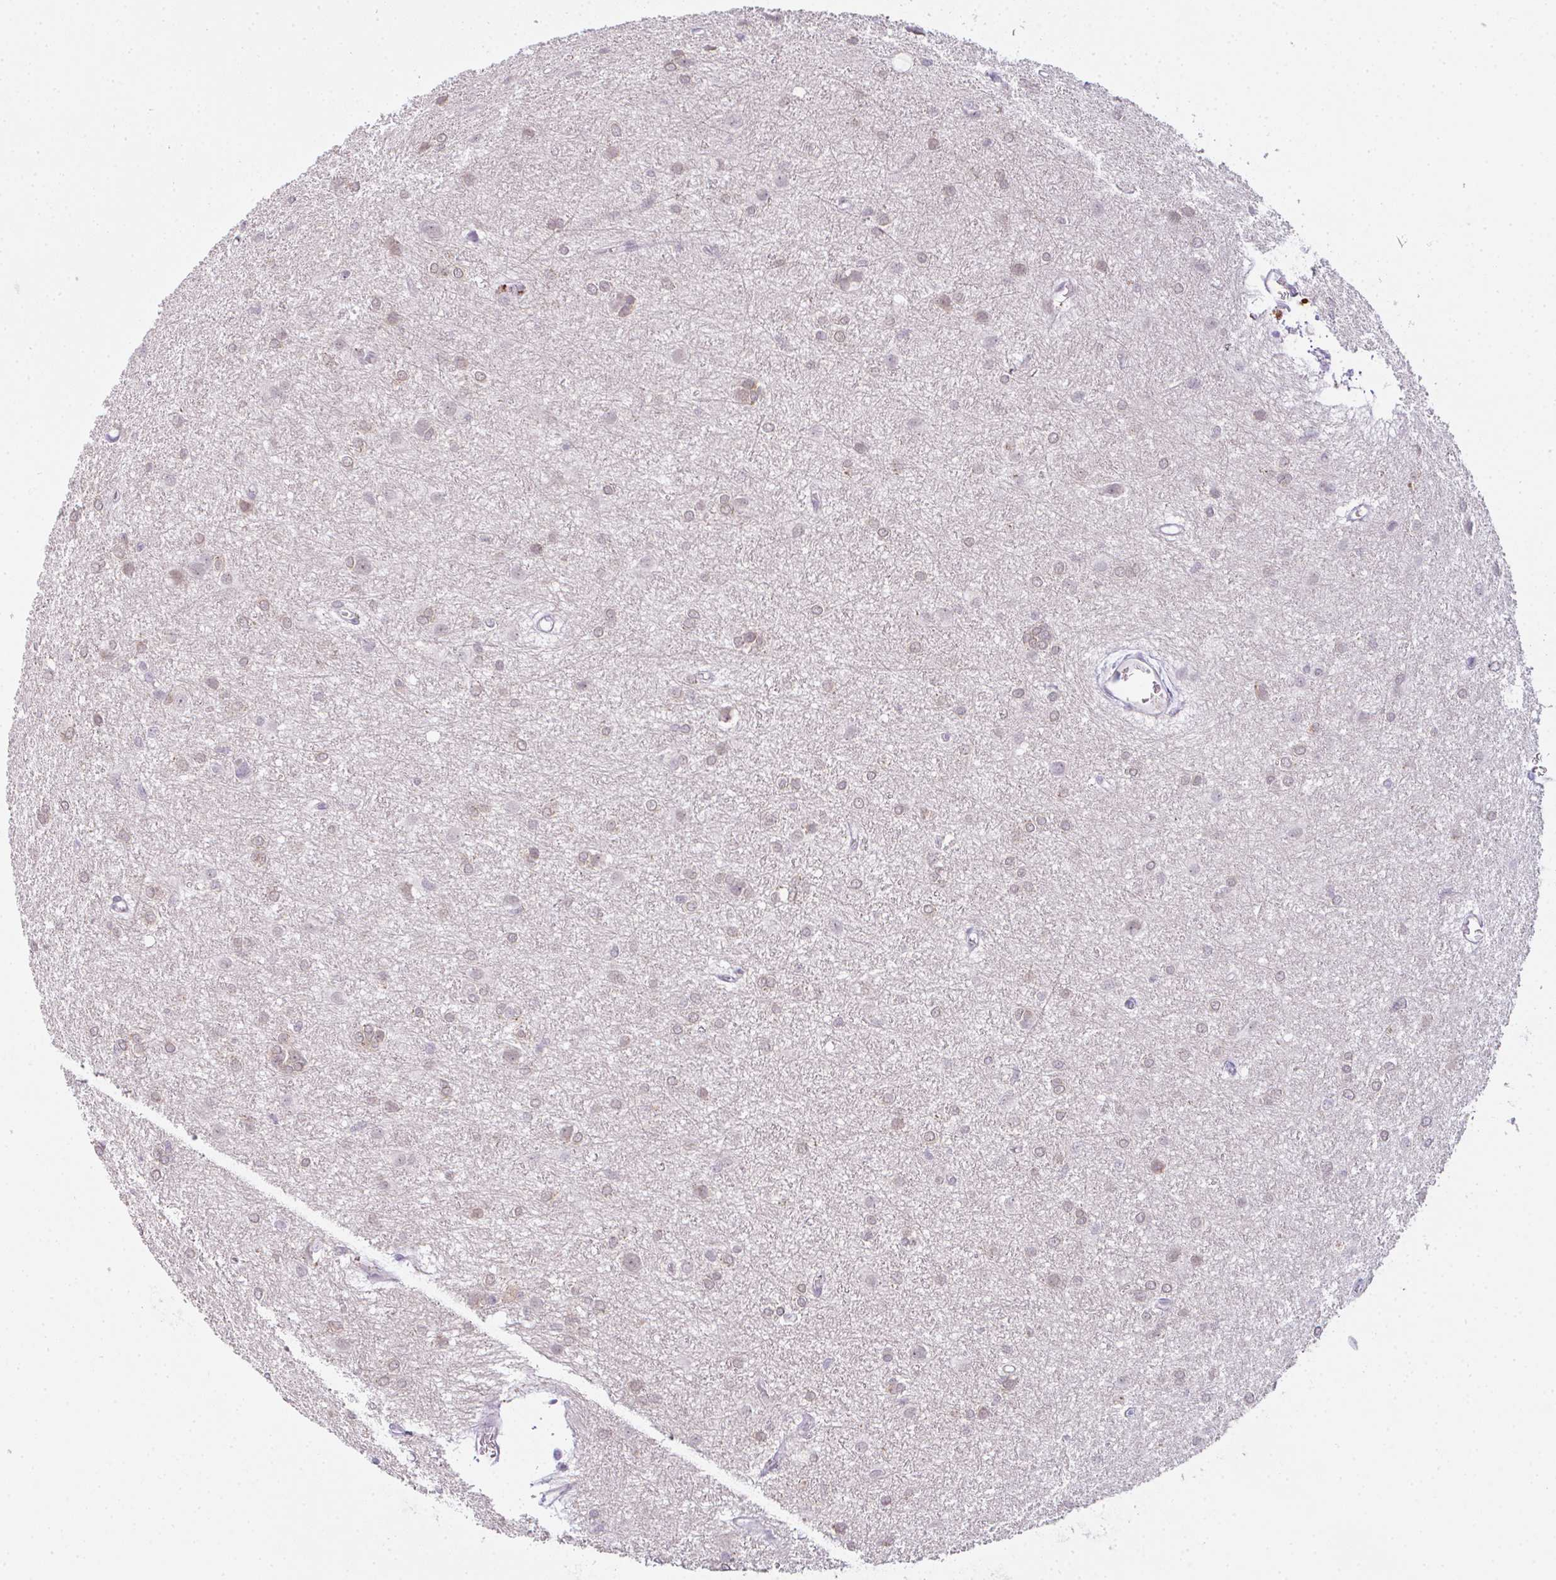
{"staining": {"intensity": "weak", "quantity": "<25%", "location": "cytoplasmic/membranous,nuclear"}, "tissue": "glioma", "cell_type": "Tumor cells", "image_type": "cancer", "snomed": [{"axis": "morphology", "description": "Glioma, malignant, High grade"}, {"axis": "topography", "description": "Brain"}], "caption": "The image displays no significant positivity in tumor cells of malignant glioma (high-grade).", "gene": "CSE1L", "patient": {"sex": "female", "age": 50}}